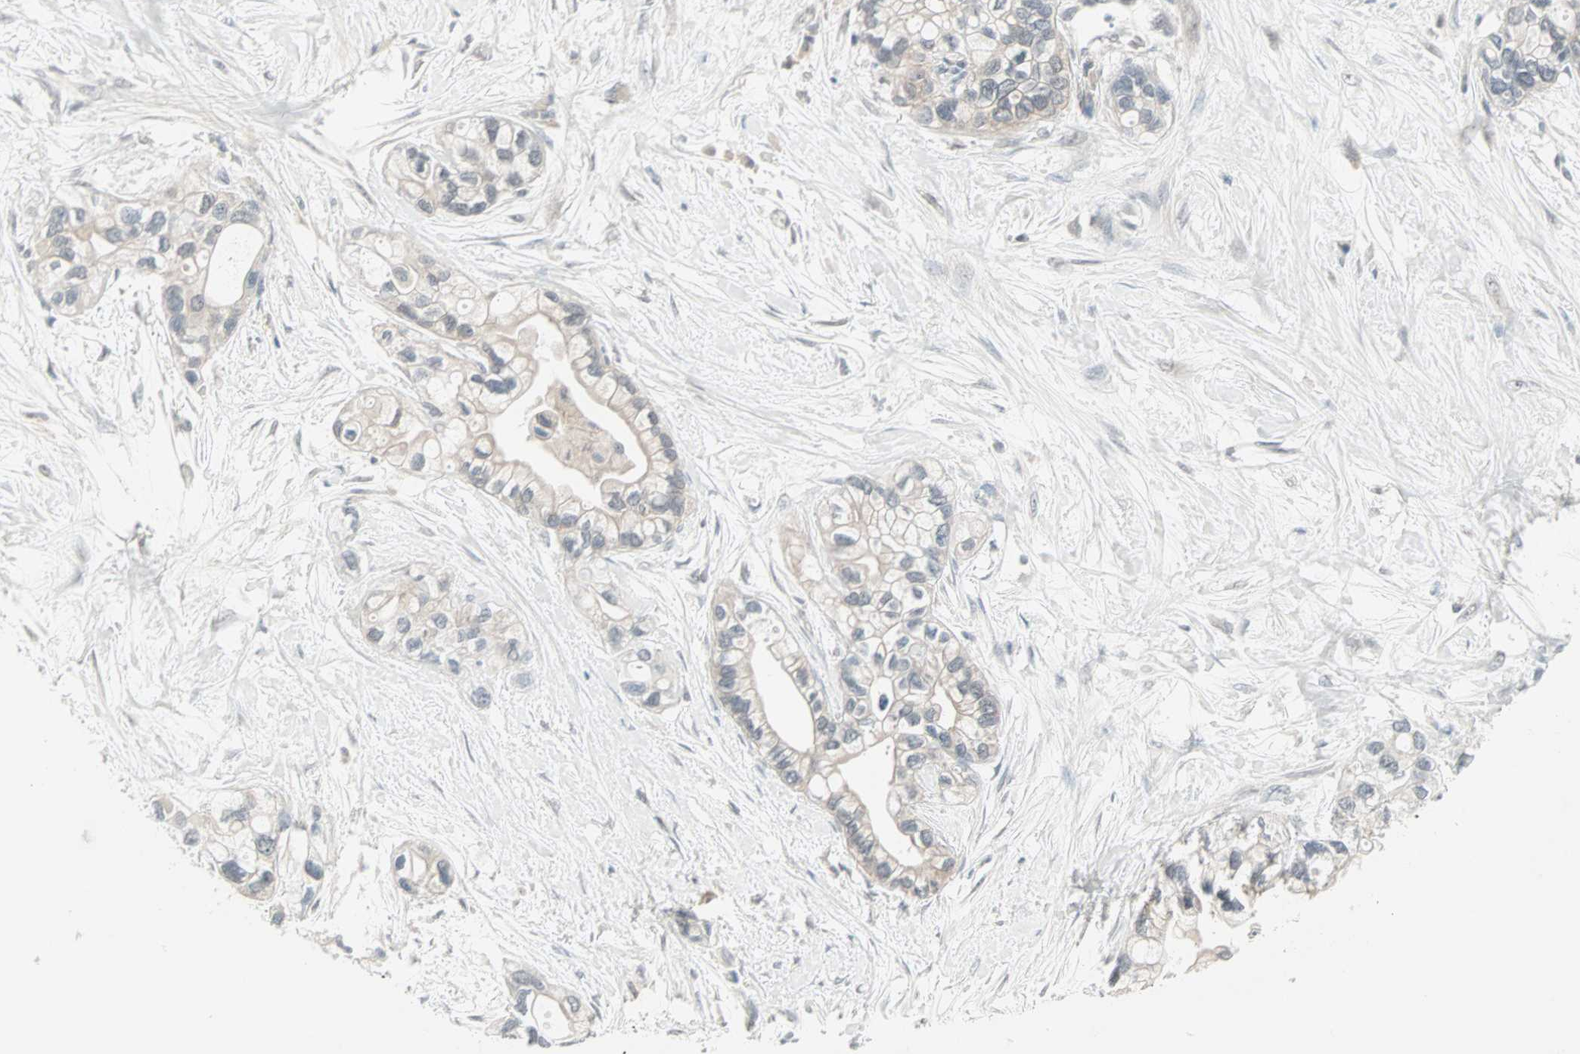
{"staining": {"intensity": "weak", "quantity": "25%-75%", "location": "cytoplasmic/membranous"}, "tissue": "pancreatic cancer", "cell_type": "Tumor cells", "image_type": "cancer", "snomed": [{"axis": "morphology", "description": "Adenocarcinoma, NOS"}, {"axis": "topography", "description": "Pancreas"}], "caption": "Brown immunohistochemical staining in adenocarcinoma (pancreatic) displays weak cytoplasmic/membranous staining in about 25%-75% of tumor cells. (DAB IHC, brown staining for protein, blue staining for nuclei).", "gene": "PTPA", "patient": {"sex": "female", "age": 77}}